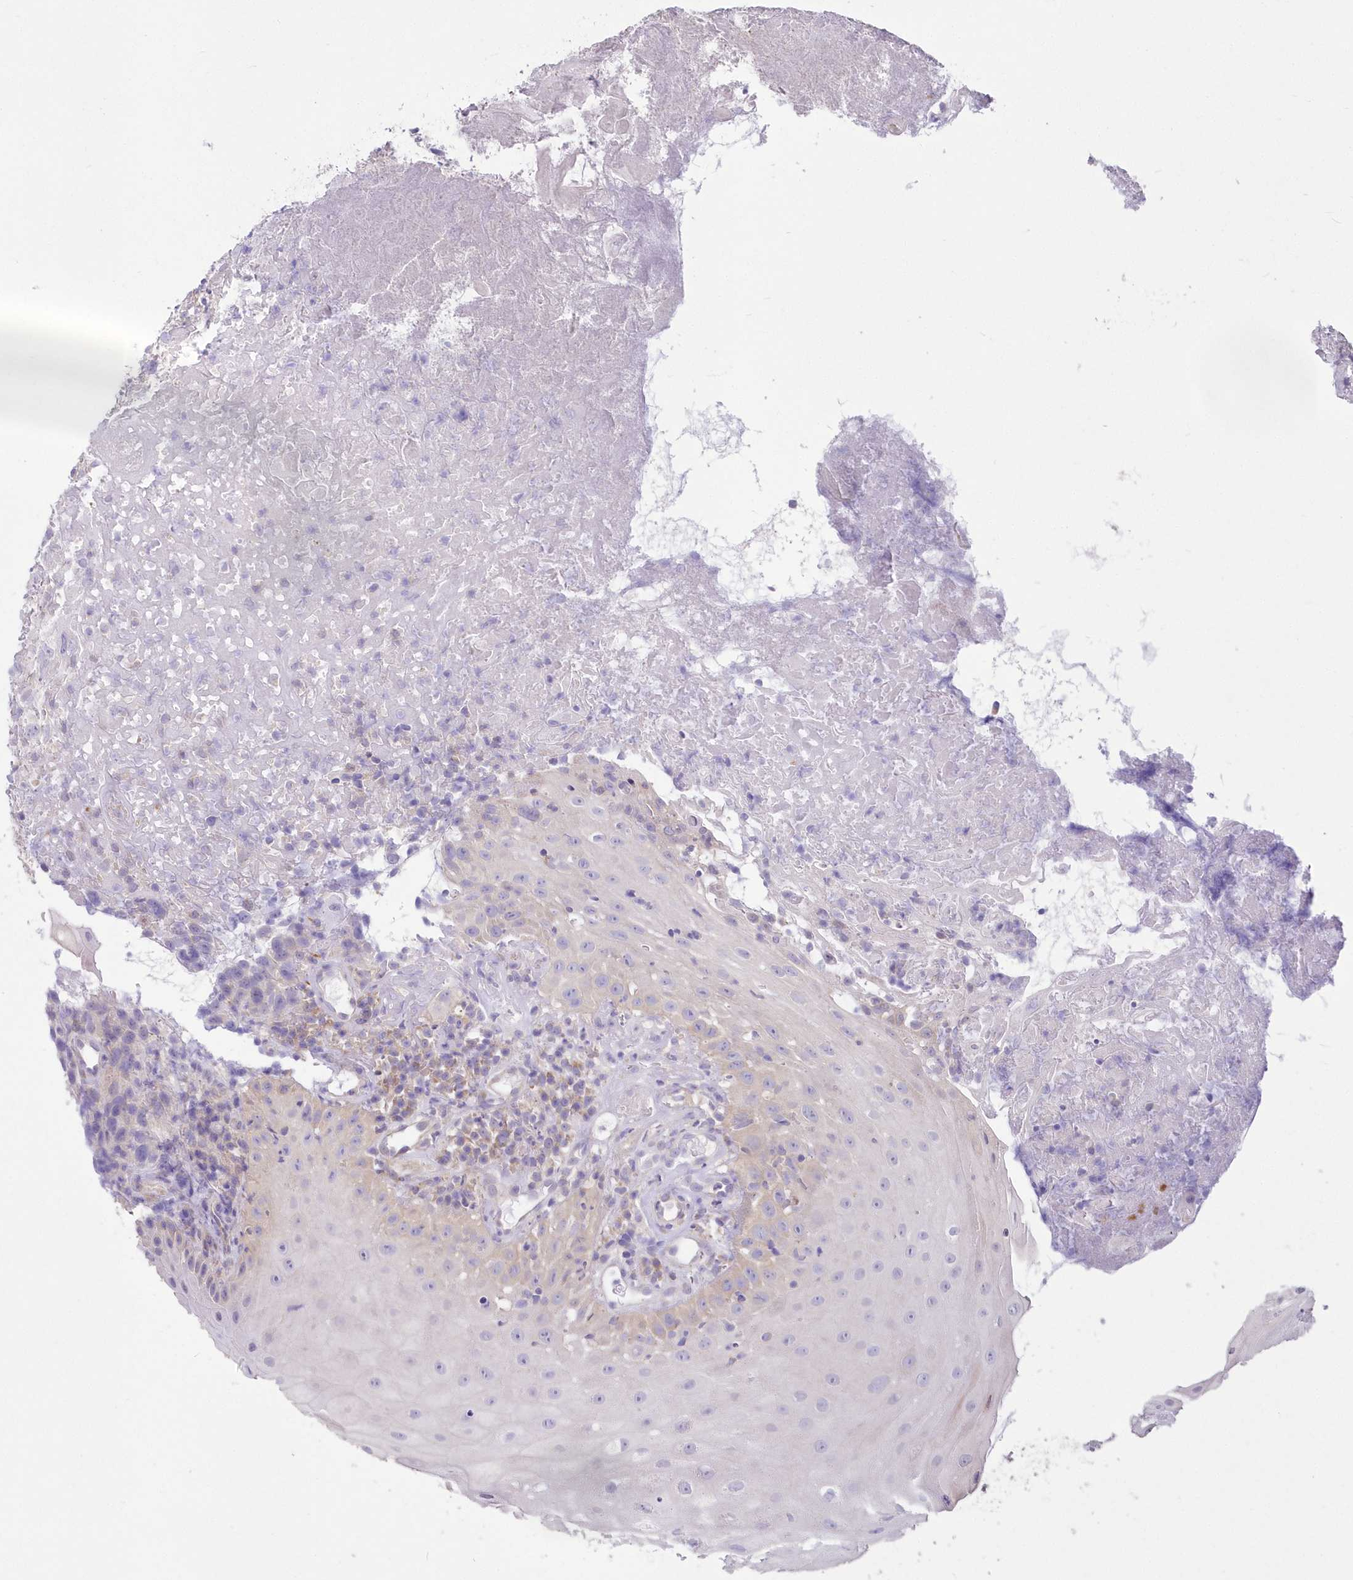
{"staining": {"intensity": "negative", "quantity": "none", "location": "none"}, "tissue": "oral mucosa", "cell_type": "Squamous epithelial cells", "image_type": "normal", "snomed": [{"axis": "morphology", "description": "Normal tissue, NOS"}, {"axis": "topography", "description": "Oral tissue"}], "caption": "There is no significant expression in squamous epithelial cells of oral mucosa. The staining was performed using DAB (3,3'-diaminobenzidine) to visualize the protein expression in brown, while the nuclei were stained in blue with hematoxylin (Magnification: 20x).", "gene": "YTHDC2", "patient": {"sex": "male", "age": 60}}